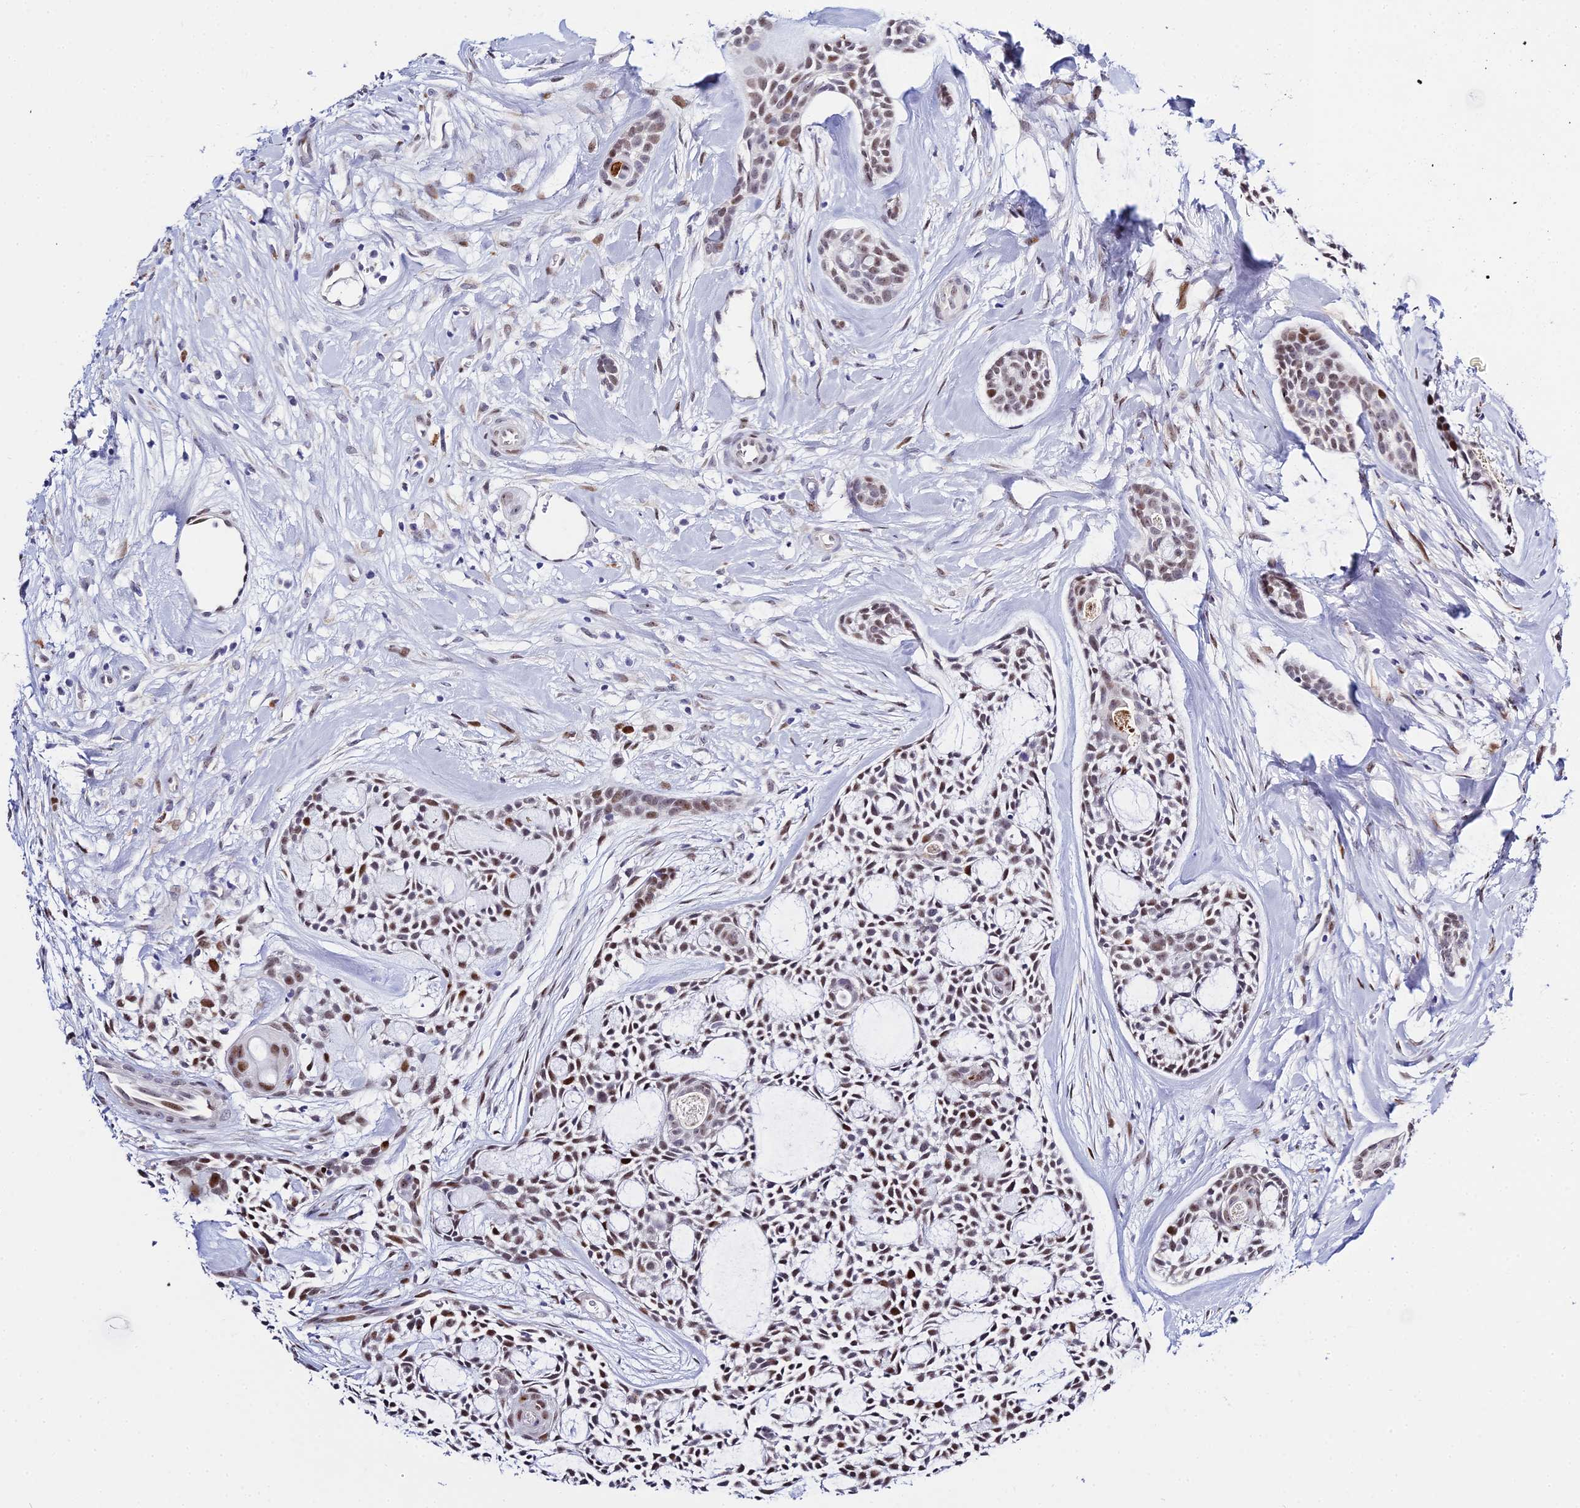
{"staining": {"intensity": "weak", "quantity": ">75%", "location": "nuclear"}, "tissue": "head and neck cancer", "cell_type": "Tumor cells", "image_type": "cancer", "snomed": [{"axis": "morphology", "description": "Adenocarcinoma, NOS"}, {"axis": "topography", "description": "Subcutis"}, {"axis": "topography", "description": "Head-Neck"}], "caption": "Head and neck cancer (adenocarcinoma) stained with a protein marker exhibits weak staining in tumor cells.", "gene": "POFUT2", "patient": {"sex": "female", "age": 73}}